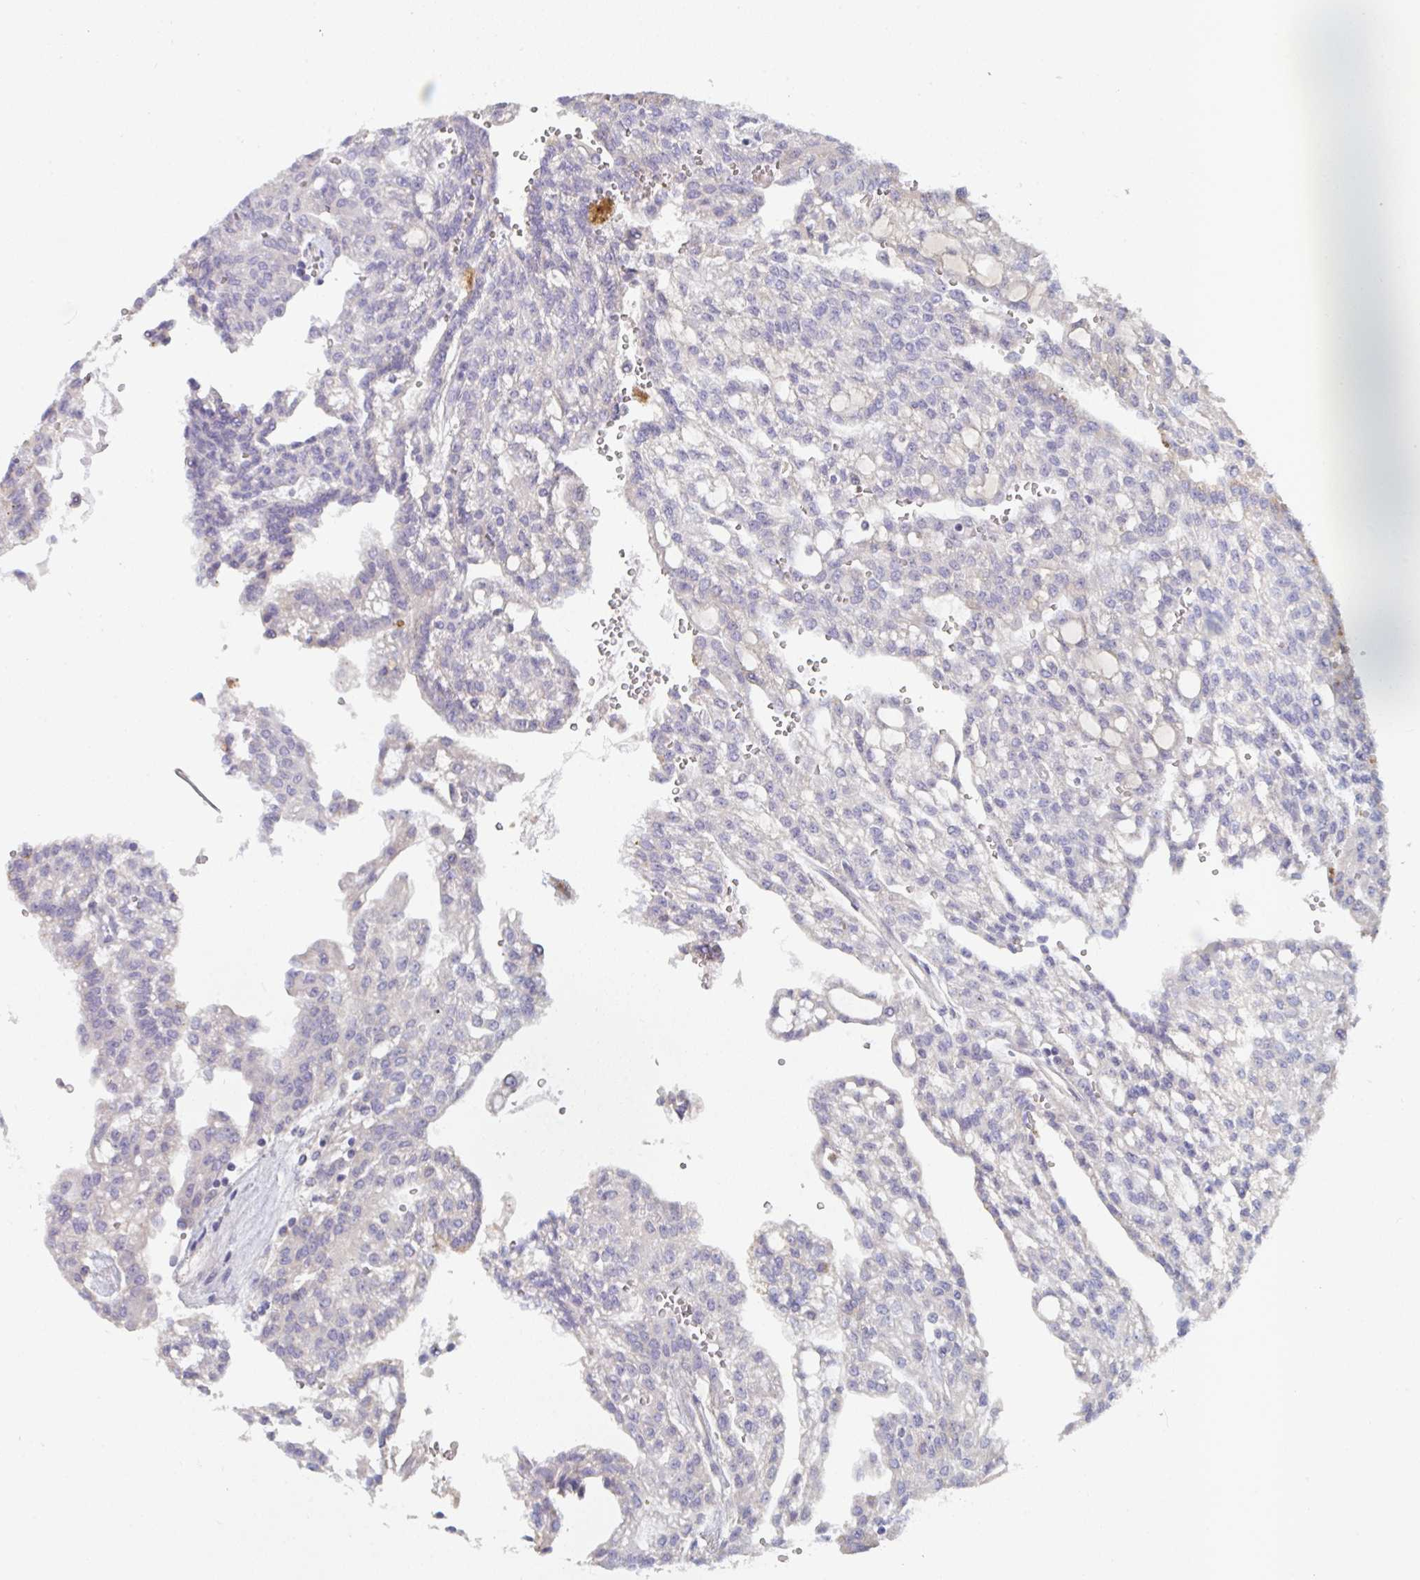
{"staining": {"intensity": "negative", "quantity": "none", "location": "none"}, "tissue": "renal cancer", "cell_type": "Tumor cells", "image_type": "cancer", "snomed": [{"axis": "morphology", "description": "Adenocarcinoma, NOS"}, {"axis": "topography", "description": "Kidney"}], "caption": "This is an immunohistochemistry (IHC) histopathology image of renal adenocarcinoma. There is no staining in tumor cells.", "gene": "HGFAC", "patient": {"sex": "male", "age": 63}}